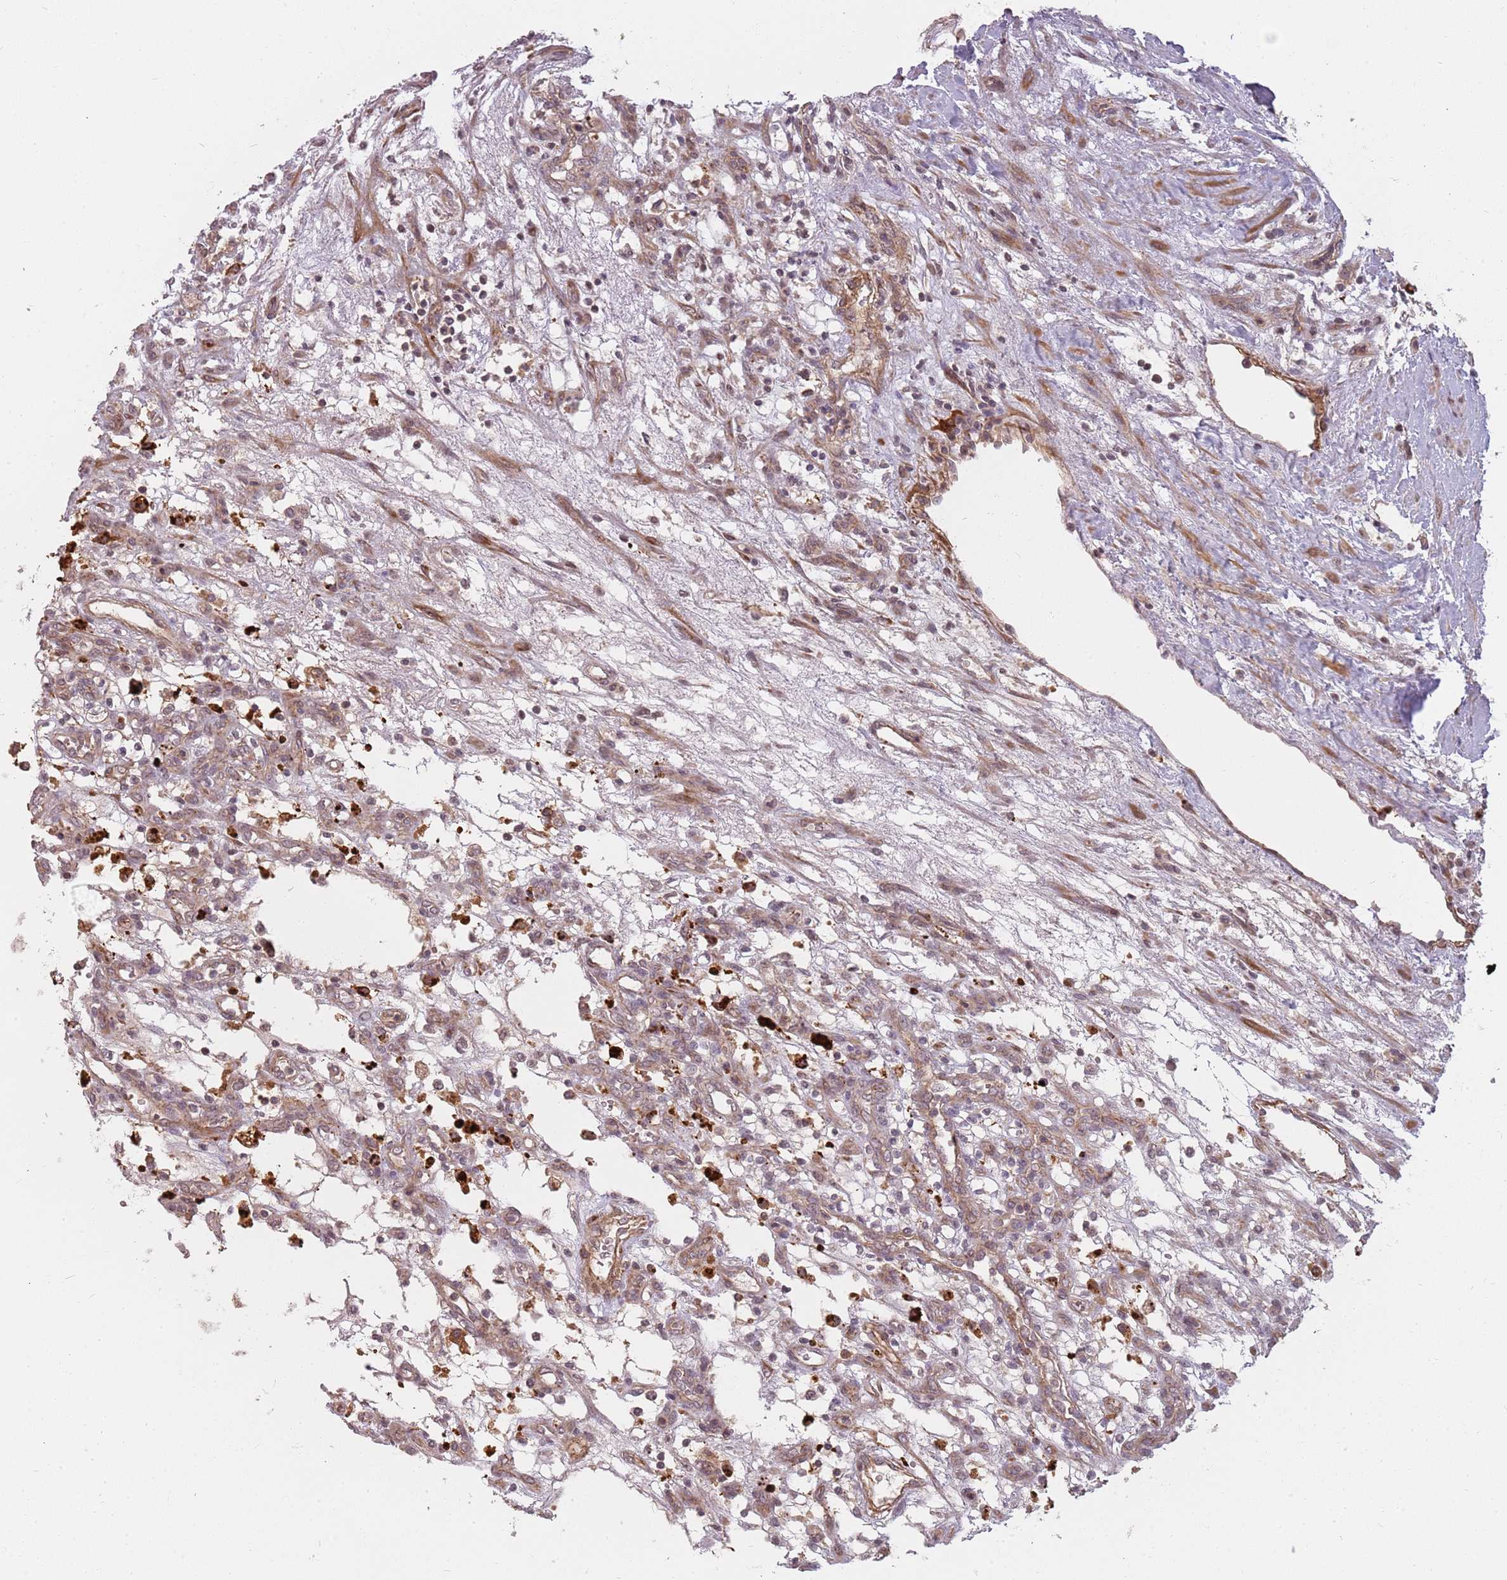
{"staining": {"intensity": "negative", "quantity": "none", "location": "none"}, "tissue": "renal cancer", "cell_type": "Tumor cells", "image_type": "cancer", "snomed": [{"axis": "morphology", "description": "Adenocarcinoma, NOS"}, {"axis": "topography", "description": "Kidney"}], "caption": "High magnification brightfield microscopy of renal cancer stained with DAB (brown) and counterstained with hematoxylin (blue): tumor cells show no significant staining. (DAB (3,3'-diaminobenzidine) IHC, high magnification).", "gene": "PPP1R14C", "patient": {"sex": "female", "age": 57}}